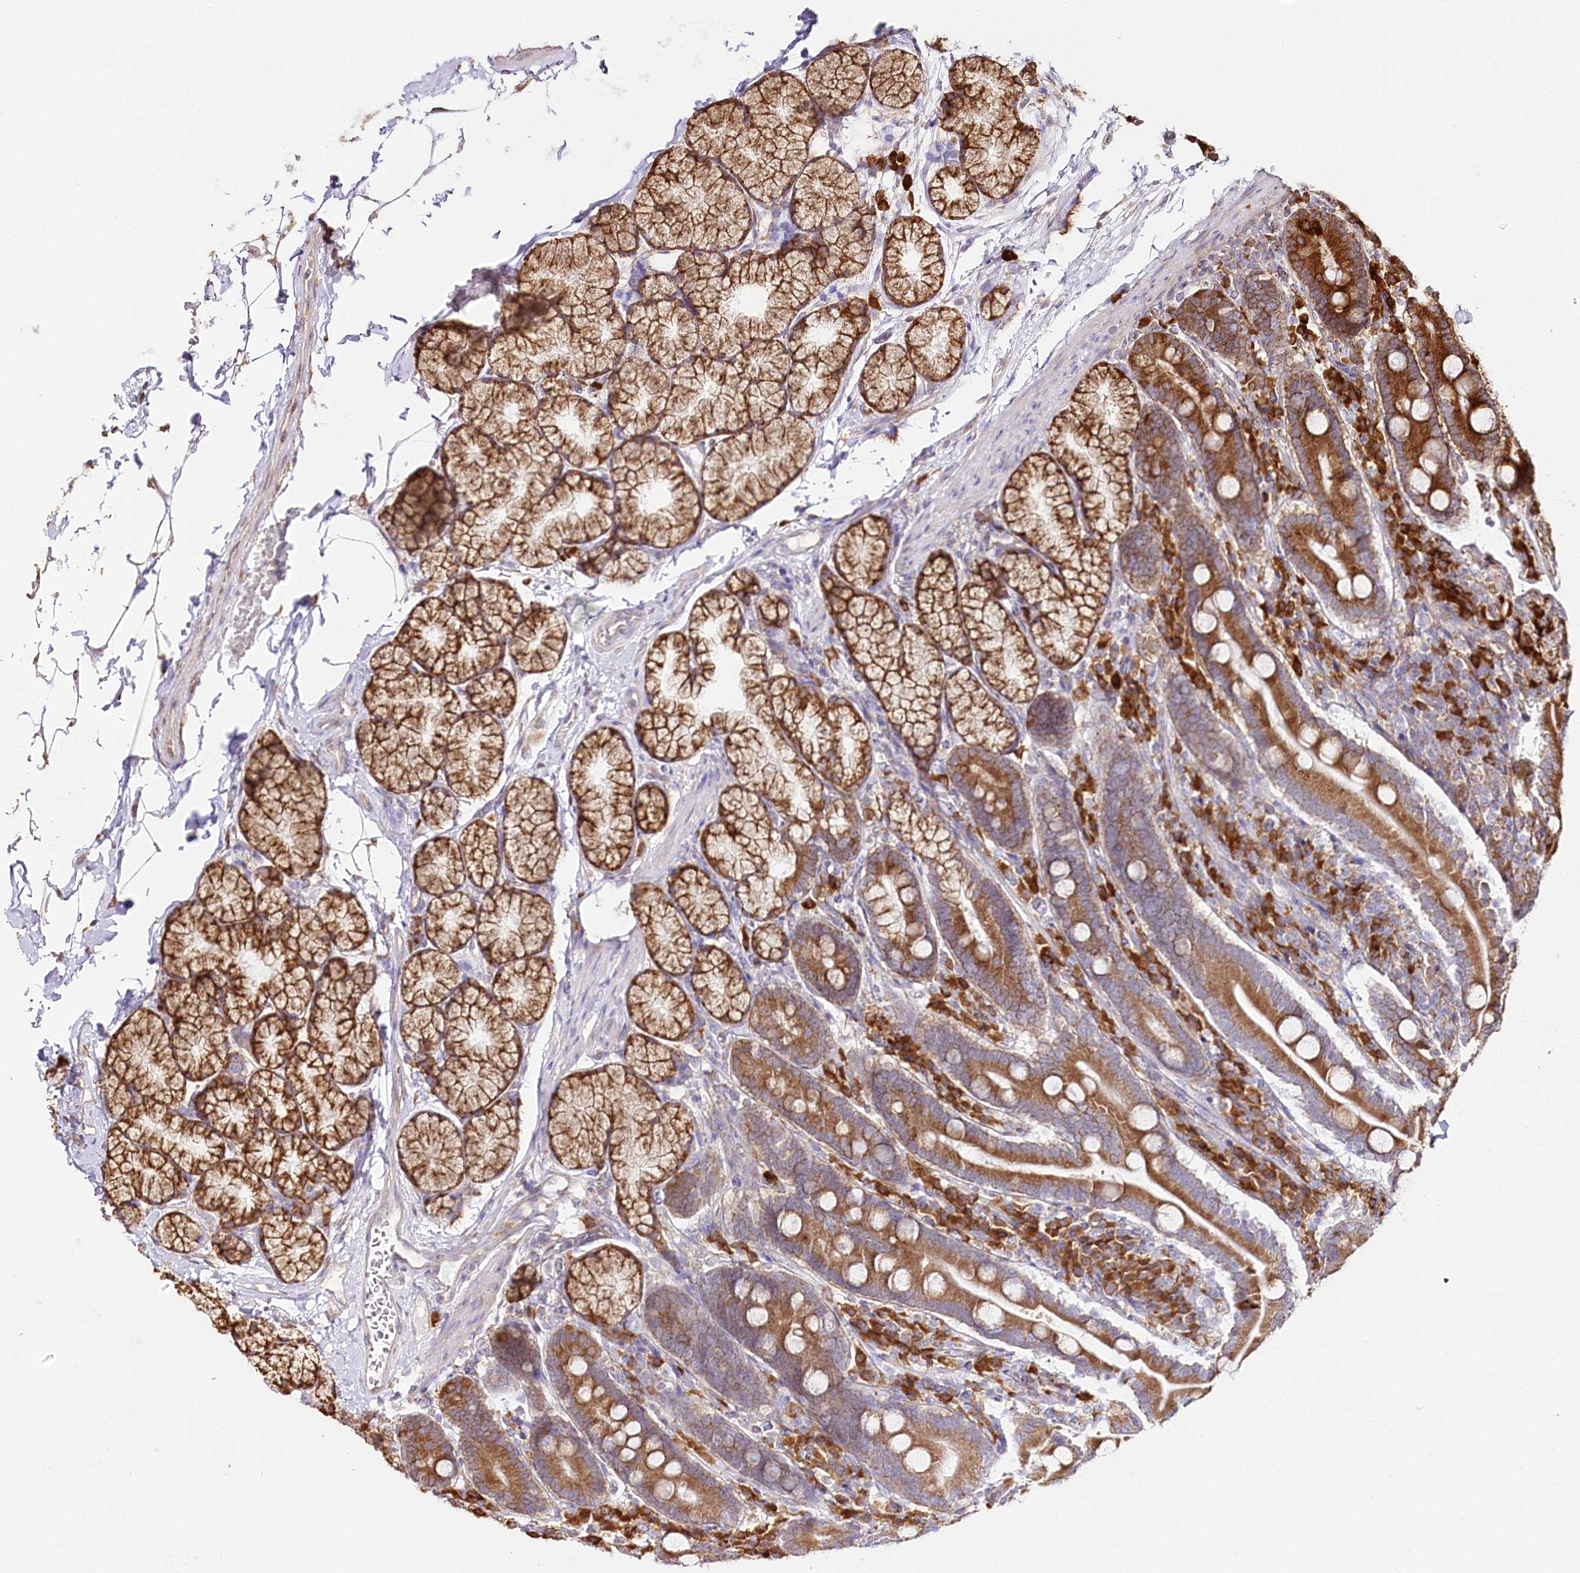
{"staining": {"intensity": "strong", "quantity": ">75%", "location": "cytoplasmic/membranous"}, "tissue": "duodenum", "cell_type": "Glandular cells", "image_type": "normal", "snomed": [{"axis": "morphology", "description": "Normal tissue, NOS"}, {"axis": "topography", "description": "Duodenum"}], "caption": "Duodenum stained for a protein demonstrates strong cytoplasmic/membranous positivity in glandular cells. (DAB (3,3'-diaminobenzidine) IHC with brightfield microscopy, high magnification).", "gene": "CNPY2", "patient": {"sex": "male", "age": 35}}